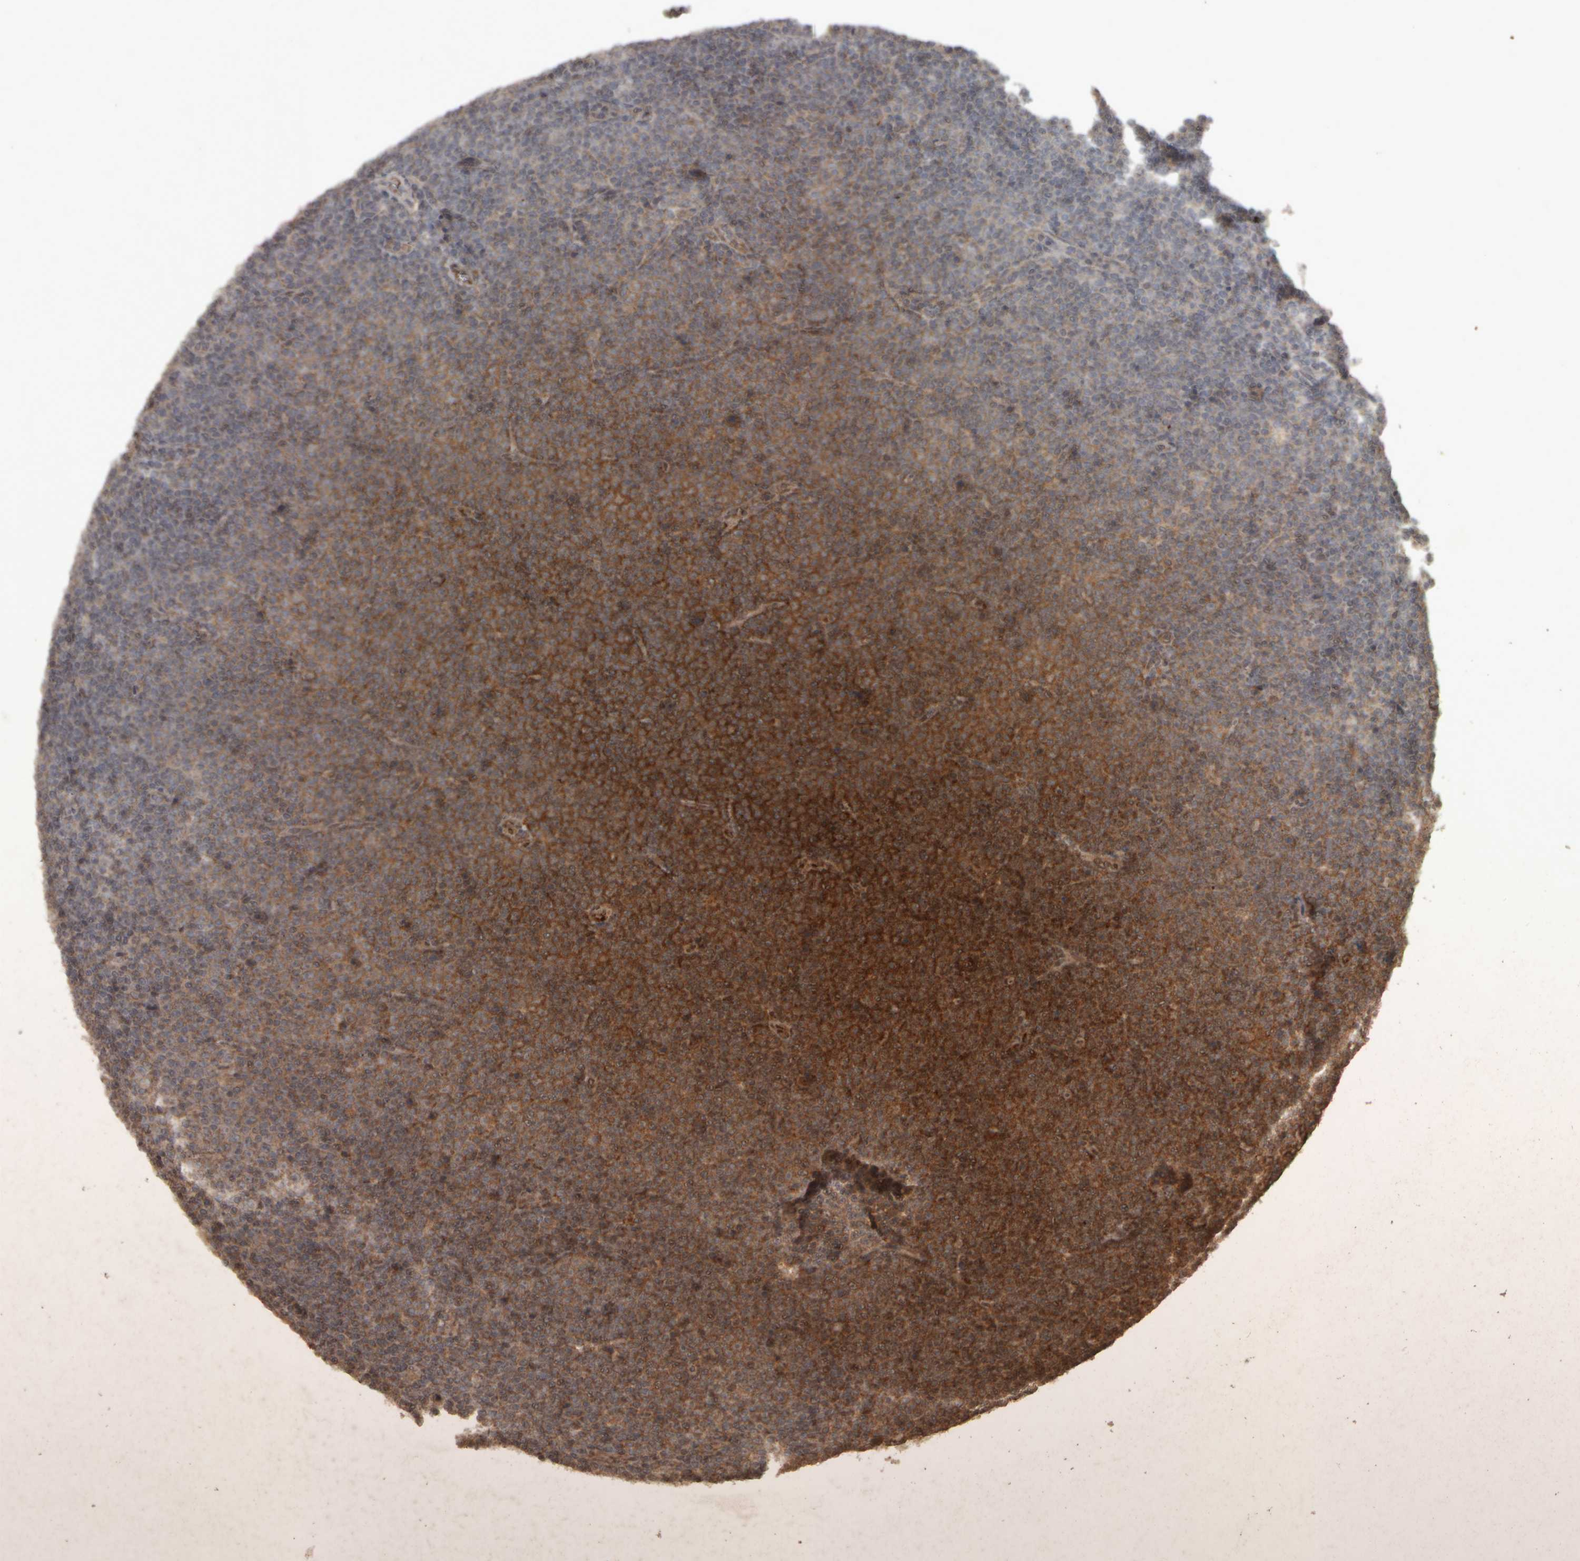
{"staining": {"intensity": "moderate", "quantity": "25%-75%", "location": "cytoplasmic/membranous,nuclear"}, "tissue": "lymphoma", "cell_type": "Tumor cells", "image_type": "cancer", "snomed": [{"axis": "morphology", "description": "Malignant lymphoma, non-Hodgkin's type, Low grade"}, {"axis": "topography", "description": "Lymph node"}], "caption": "A brown stain shows moderate cytoplasmic/membranous and nuclear positivity of a protein in human lymphoma tumor cells. The staining is performed using DAB (3,3'-diaminobenzidine) brown chromogen to label protein expression. The nuclei are counter-stained blue using hematoxylin.", "gene": "ACO1", "patient": {"sex": "female", "age": 67}}